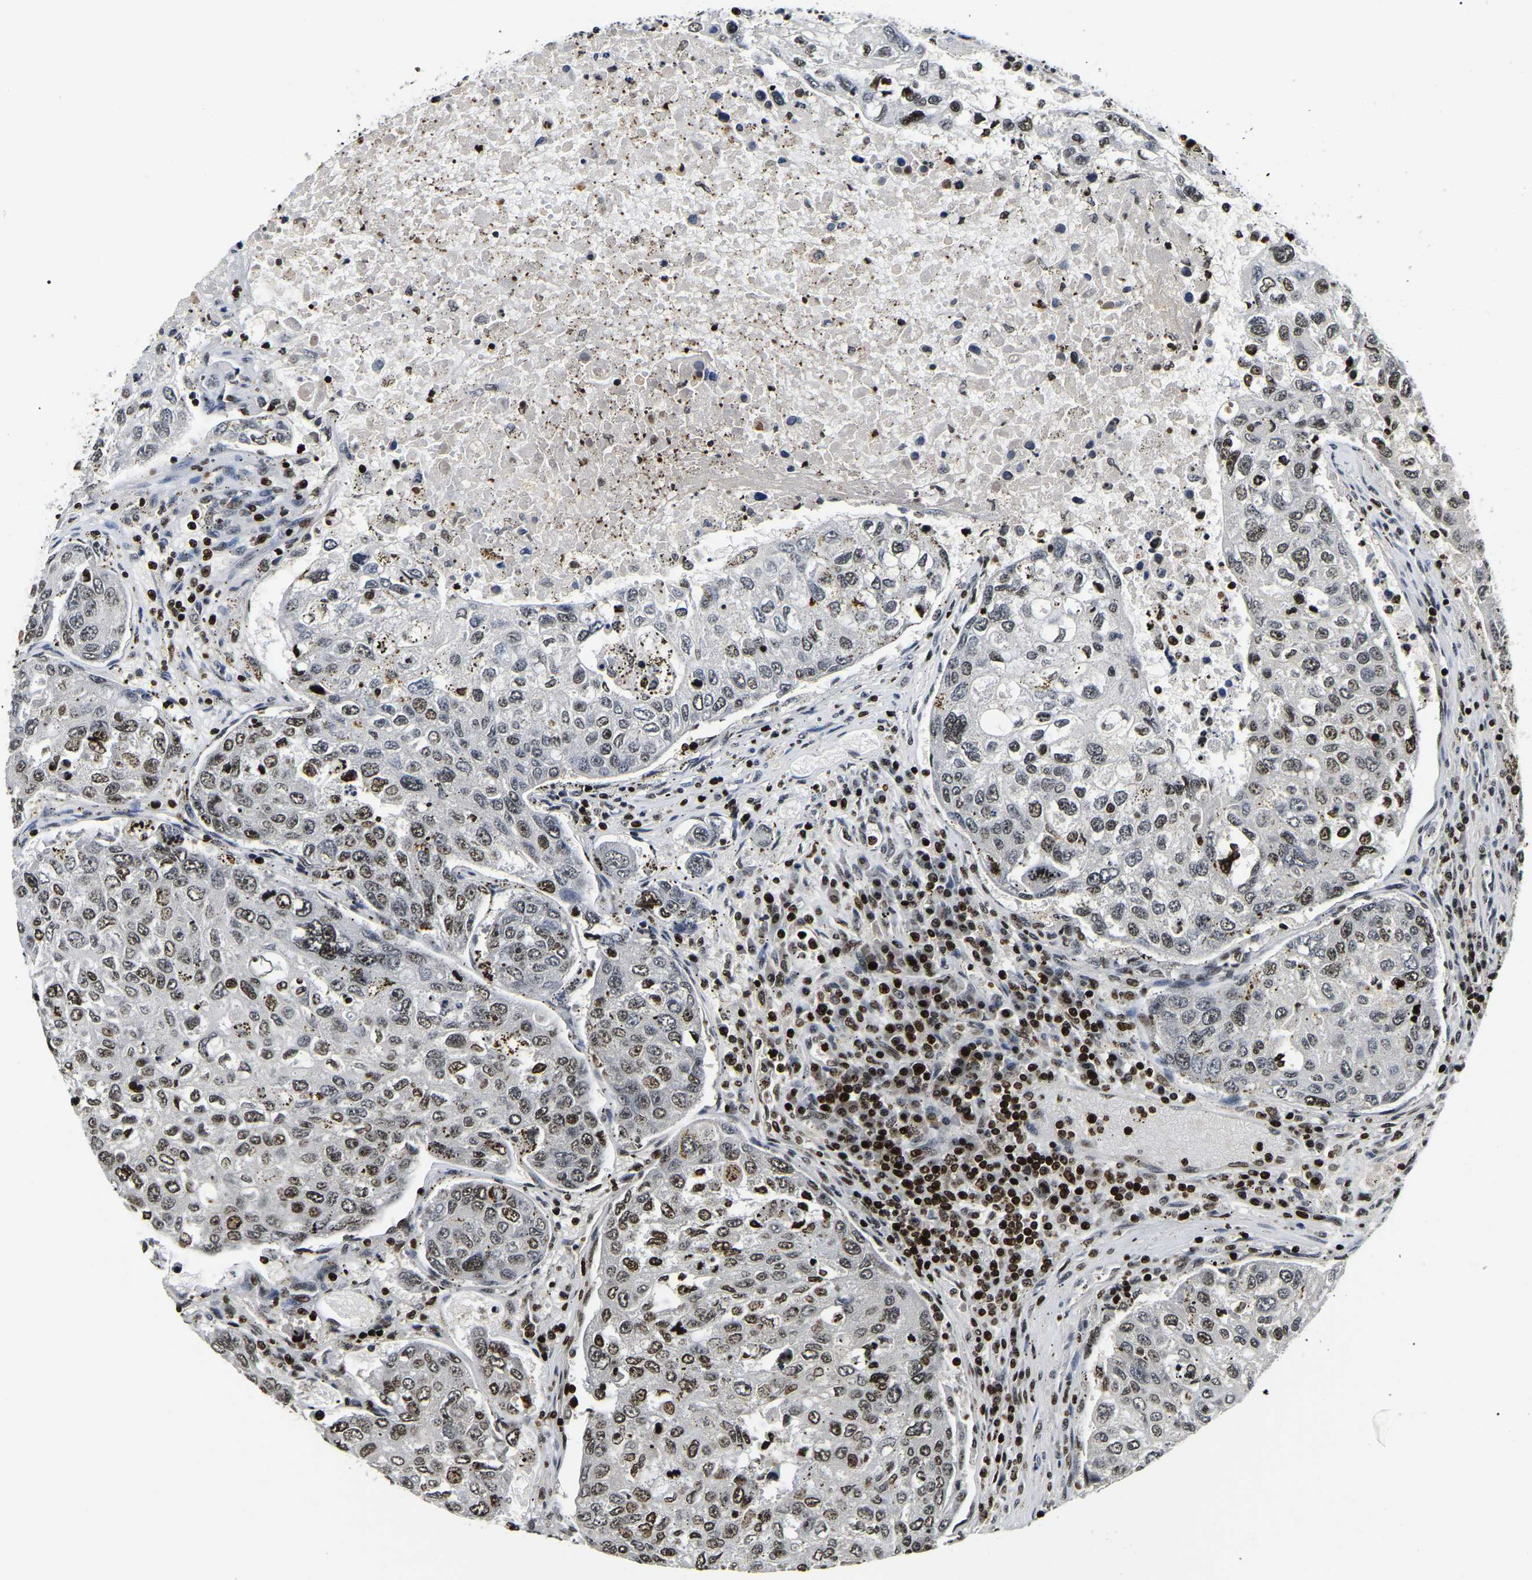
{"staining": {"intensity": "moderate", "quantity": "25%-75%", "location": "nuclear"}, "tissue": "urothelial cancer", "cell_type": "Tumor cells", "image_type": "cancer", "snomed": [{"axis": "morphology", "description": "Urothelial carcinoma, High grade"}, {"axis": "topography", "description": "Lymph node"}, {"axis": "topography", "description": "Urinary bladder"}], "caption": "Moderate nuclear protein expression is appreciated in approximately 25%-75% of tumor cells in urothelial carcinoma (high-grade).", "gene": "LRRC61", "patient": {"sex": "male", "age": 51}}